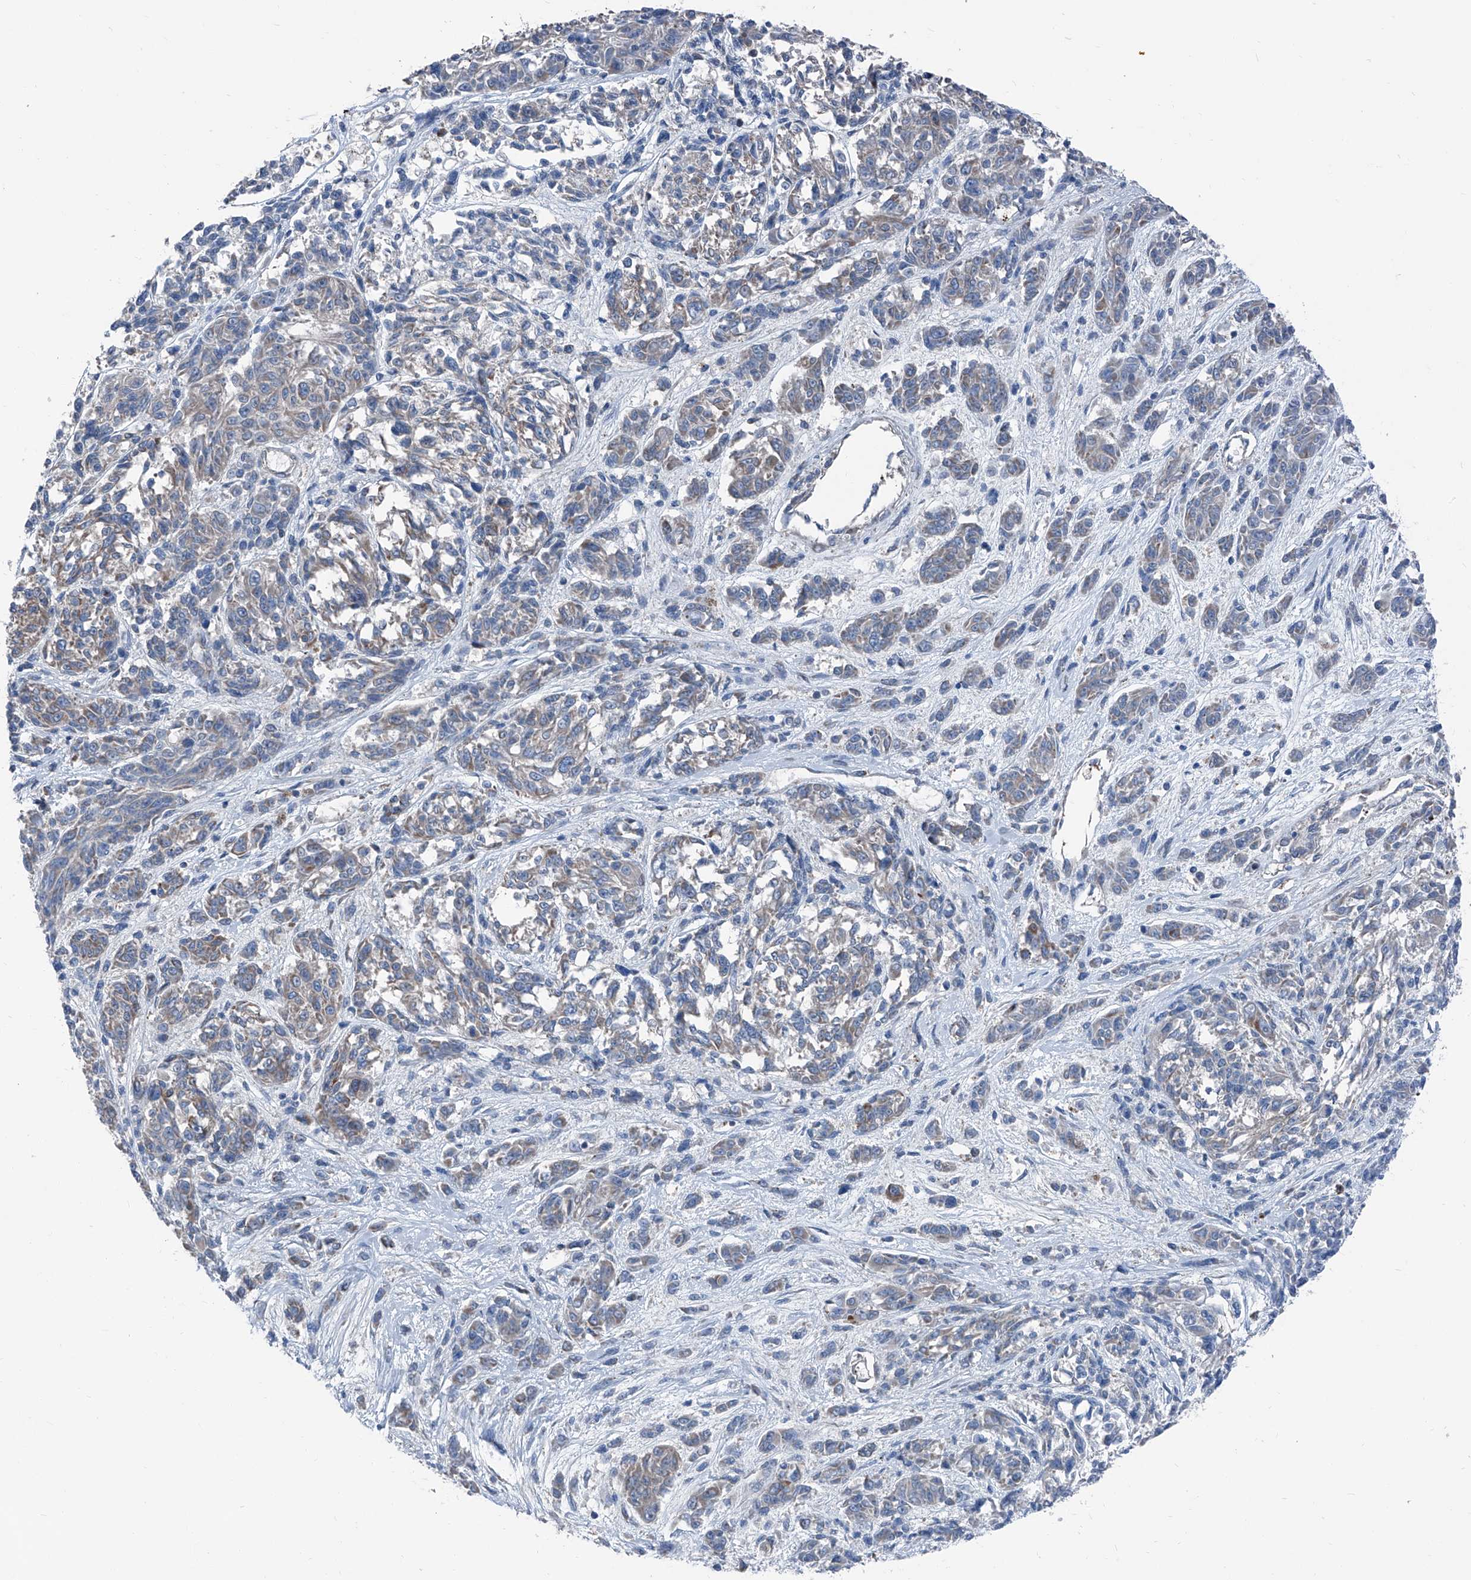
{"staining": {"intensity": "negative", "quantity": "none", "location": "none"}, "tissue": "melanoma", "cell_type": "Tumor cells", "image_type": "cancer", "snomed": [{"axis": "morphology", "description": "Malignant melanoma, NOS"}, {"axis": "topography", "description": "Skin"}], "caption": "The immunohistochemistry photomicrograph has no significant staining in tumor cells of malignant melanoma tissue.", "gene": "GPAT3", "patient": {"sex": "male", "age": 53}}